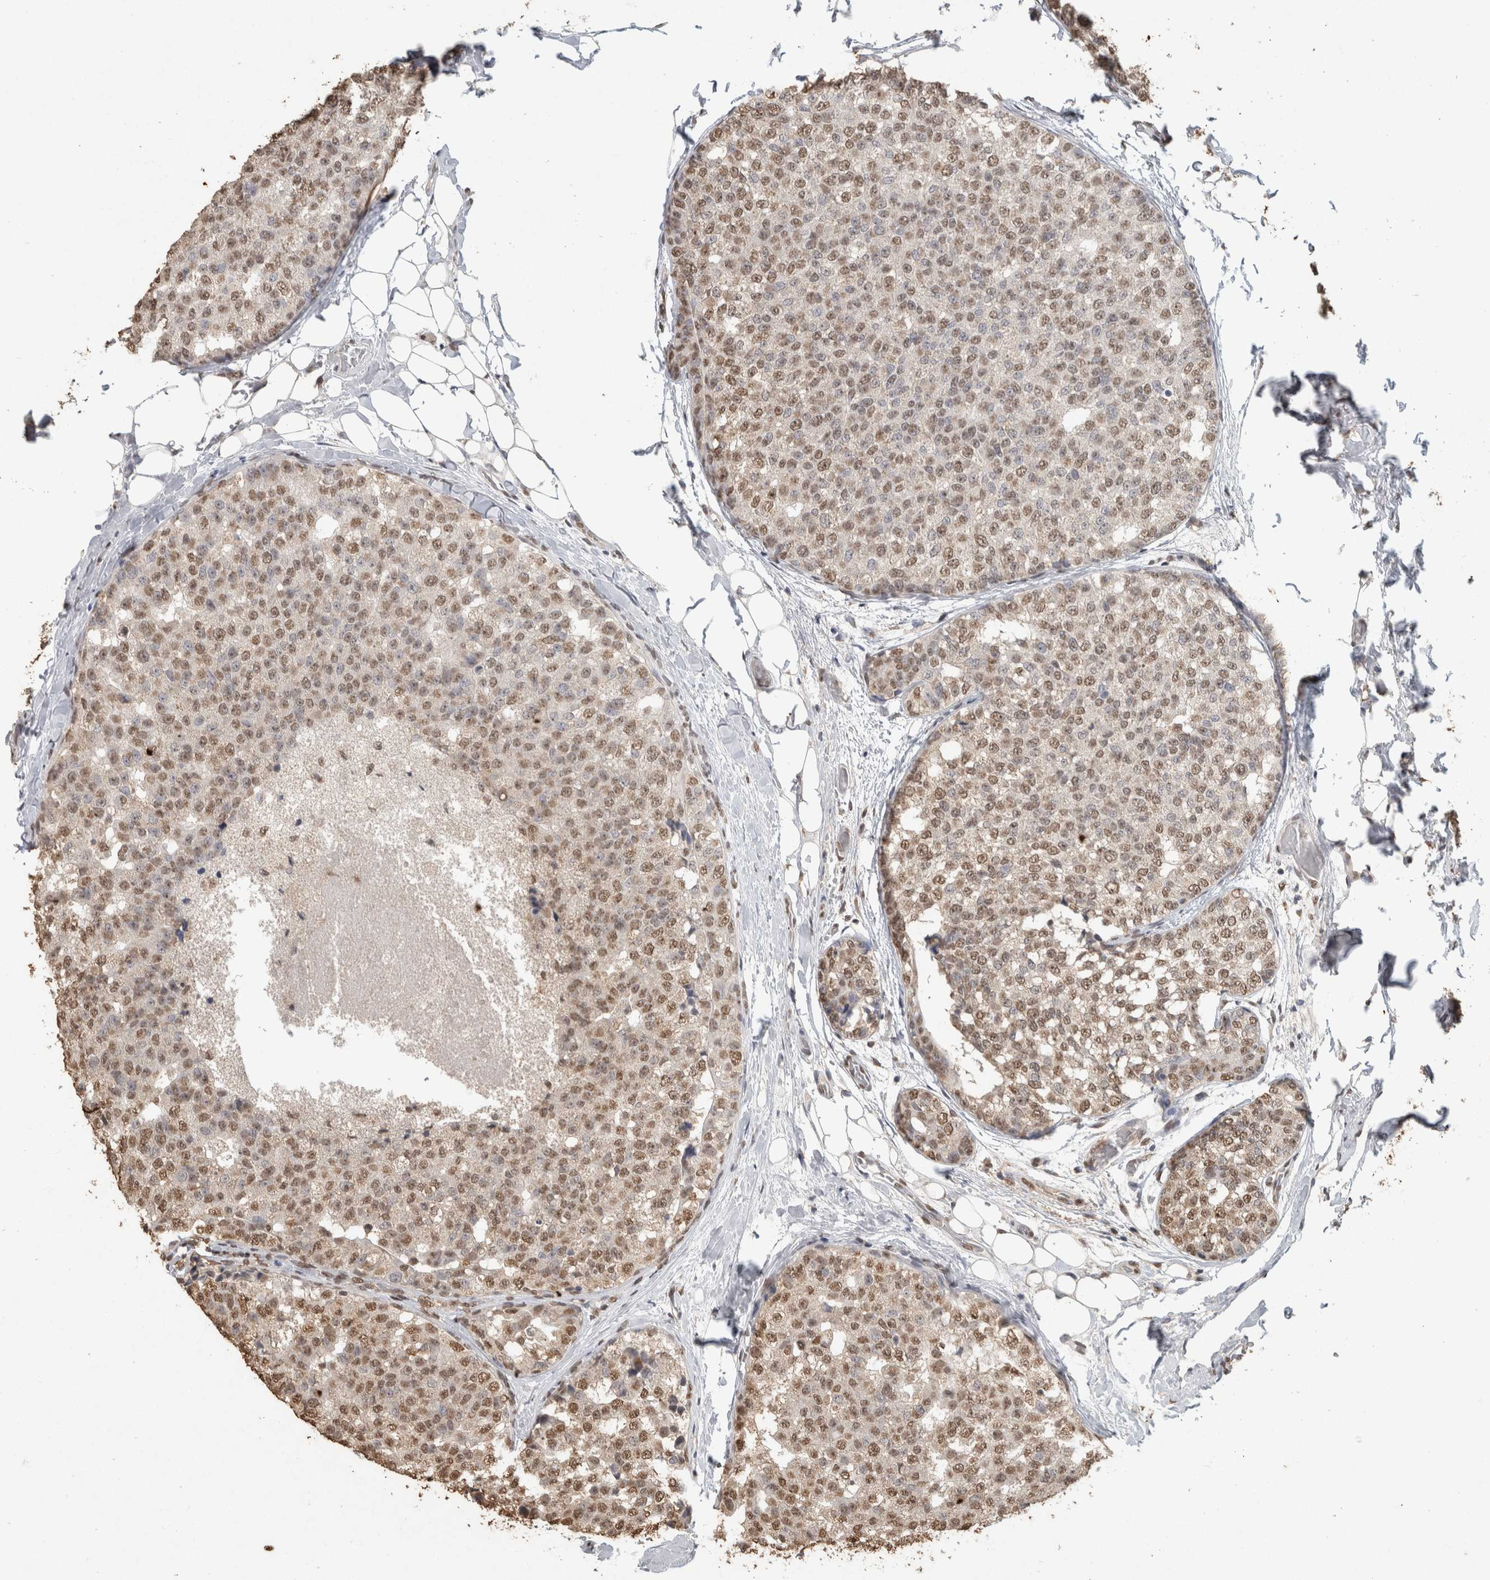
{"staining": {"intensity": "moderate", "quantity": ">75%", "location": "nuclear"}, "tissue": "breast cancer", "cell_type": "Tumor cells", "image_type": "cancer", "snomed": [{"axis": "morphology", "description": "Normal tissue, NOS"}, {"axis": "morphology", "description": "Duct carcinoma"}, {"axis": "topography", "description": "Breast"}], "caption": "Tumor cells show moderate nuclear expression in about >75% of cells in breast cancer (infiltrating ductal carcinoma).", "gene": "HAND2", "patient": {"sex": "female", "age": 43}}